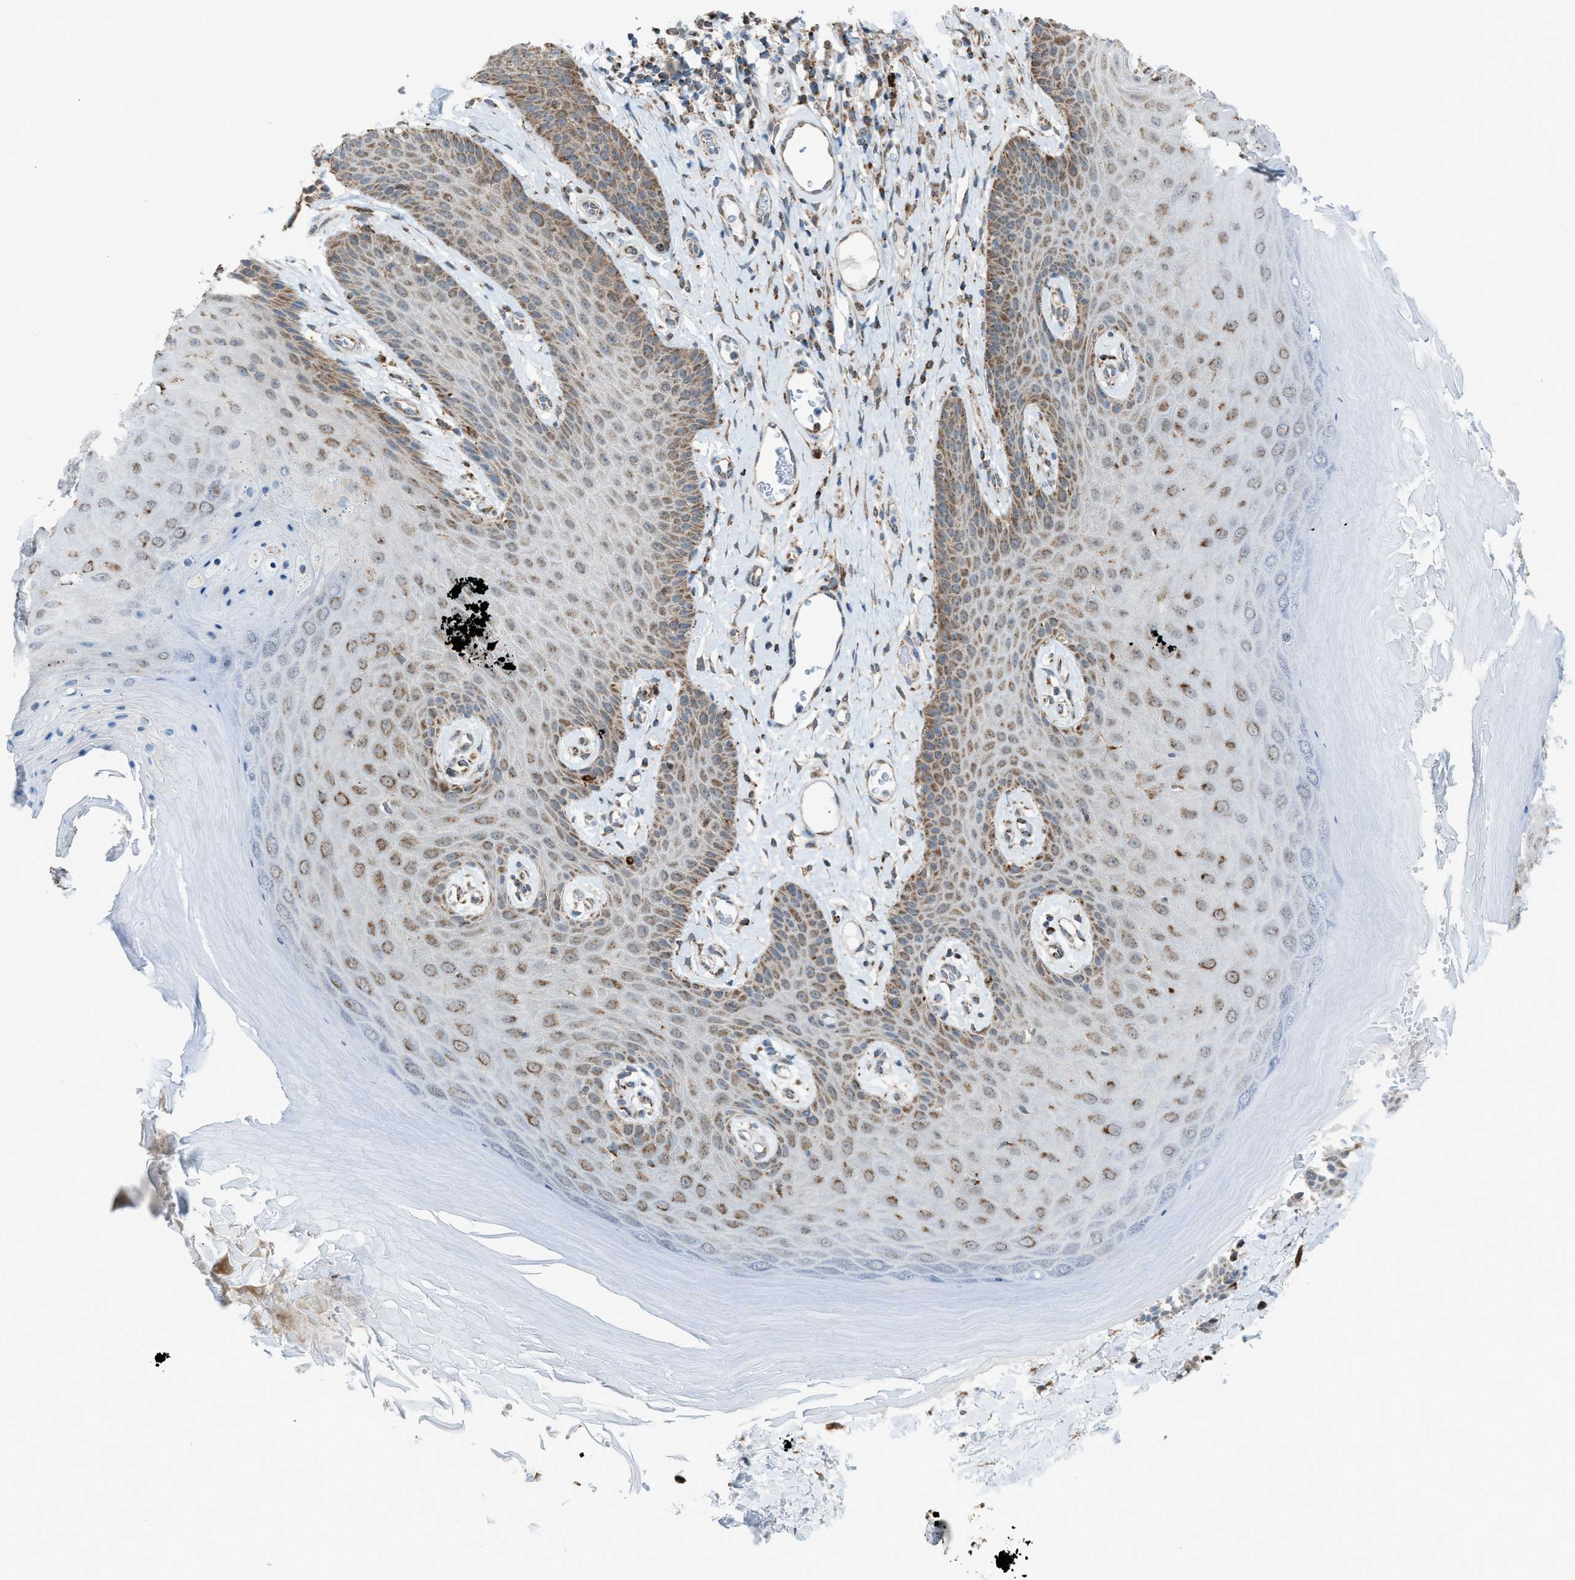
{"staining": {"intensity": "moderate", "quantity": ">75%", "location": "cytoplasmic/membranous"}, "tissue": "skin", "cell_type": "Epidermal cells", "image_type": "normal", "snomed": [{"axis": "morphology", "description": "Normal tissue, NOS"}, {"axis": "topography", "description": "Vulva"}], "caption": "Human skin stained for a protein (brown) reveals moderate cytoplasmic/membranous positive expression in about >75% of epidermal cells.", "gene": "SRM", "patient": {"sex": "female", "age": 73}}